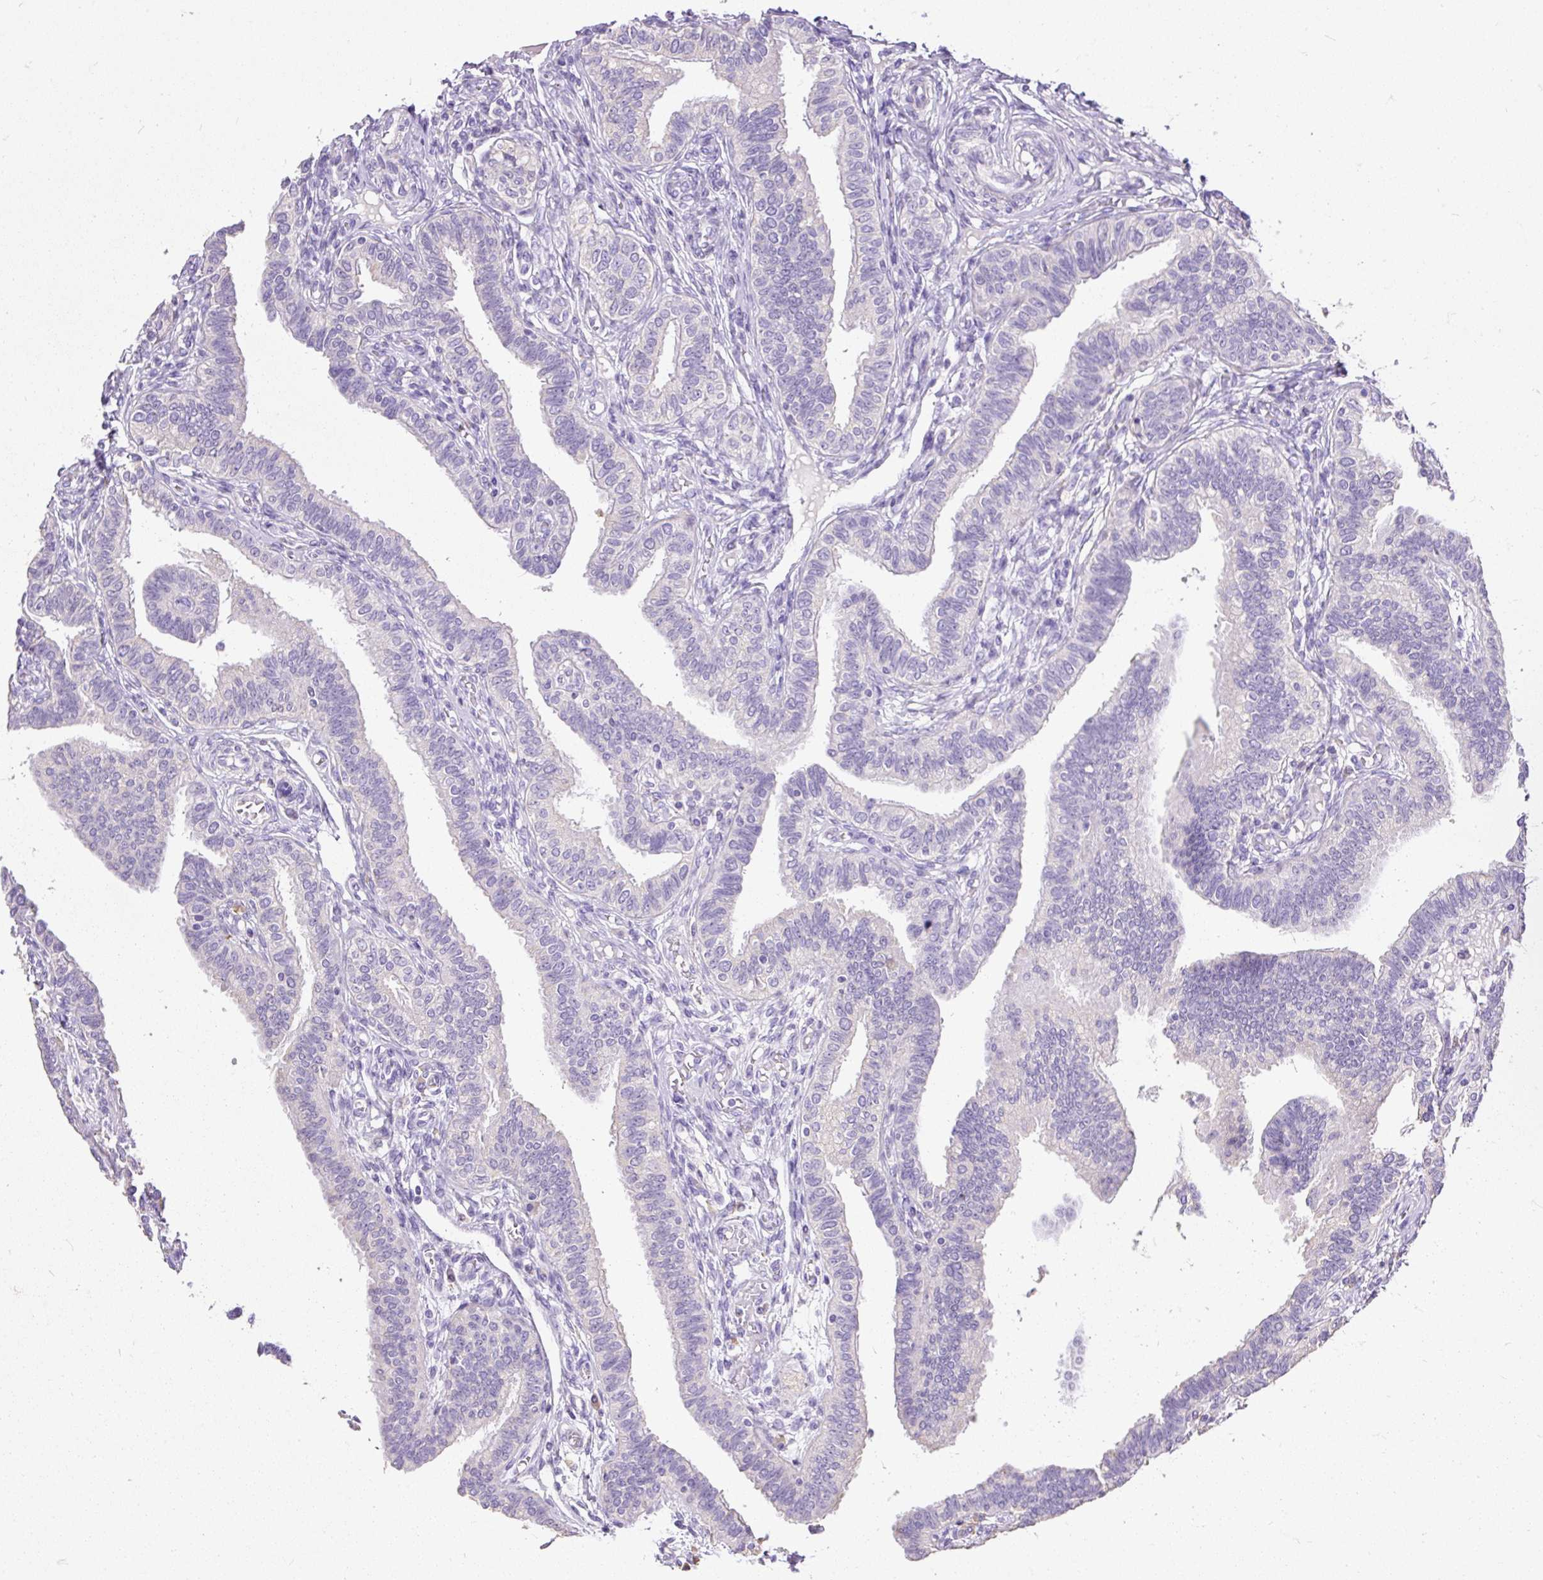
{"staining": {"intensity": "negative", "quantity": "none", "location": "none"}, "tissue": "fallopian tube", "cell_type": "Glandular cells", "image_type": "normal", "snomed": [{"axis": "morphology", "description": "Normal tissue, NOS"}, {"axis": "topography", "description": "Fallopian tube"}], "caption": "Histopathology image shows no significant protein positivity in glandular cells of normal fallopian tube. (Brightfield microscopy of DAB (3,3'-diaminobenzidine) immunohistochemistry at high magnification).", "gene": "GBX1", "patient": {"sex": "female", "age": 39}}